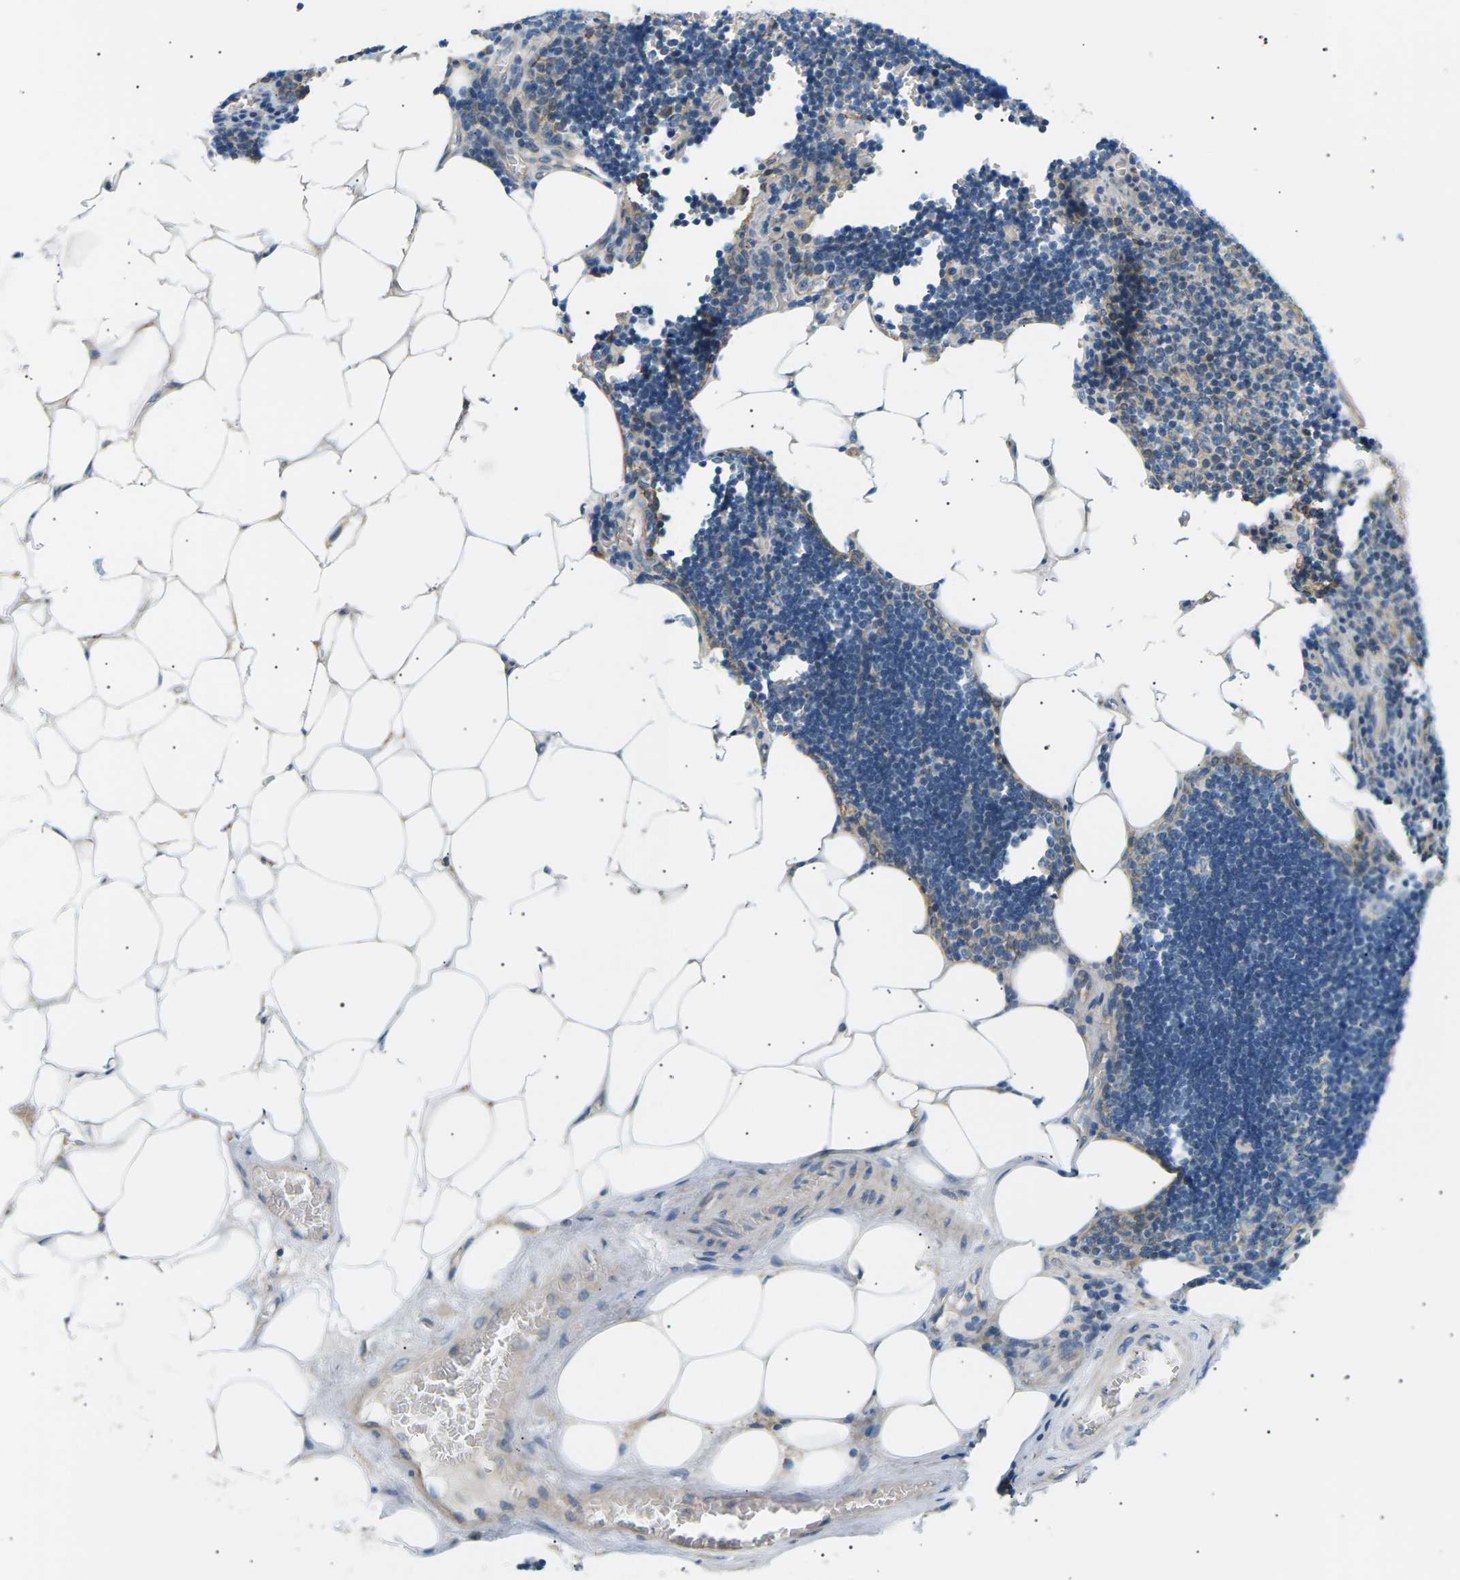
{"staining": {"intensity": "weak", "quantity": "<25%", "location": "cytoplasmic/membranous"}, "tissue": "lymph node", "cell_type": "Germinal center cells", "image_type": "normal", "snomed": [{"axis": "morphology", "description": "Normal tissue, NOS"}, {"axis": "topography", "description": "Lymph node"}], "caption": "An image of human lymph node is negative for staining in germinal center cells. (DAB immunohistochemistry (IHC), high magnification).", "gene": "TBC1D8", "patient": {"sex": "male", "age": 33}}